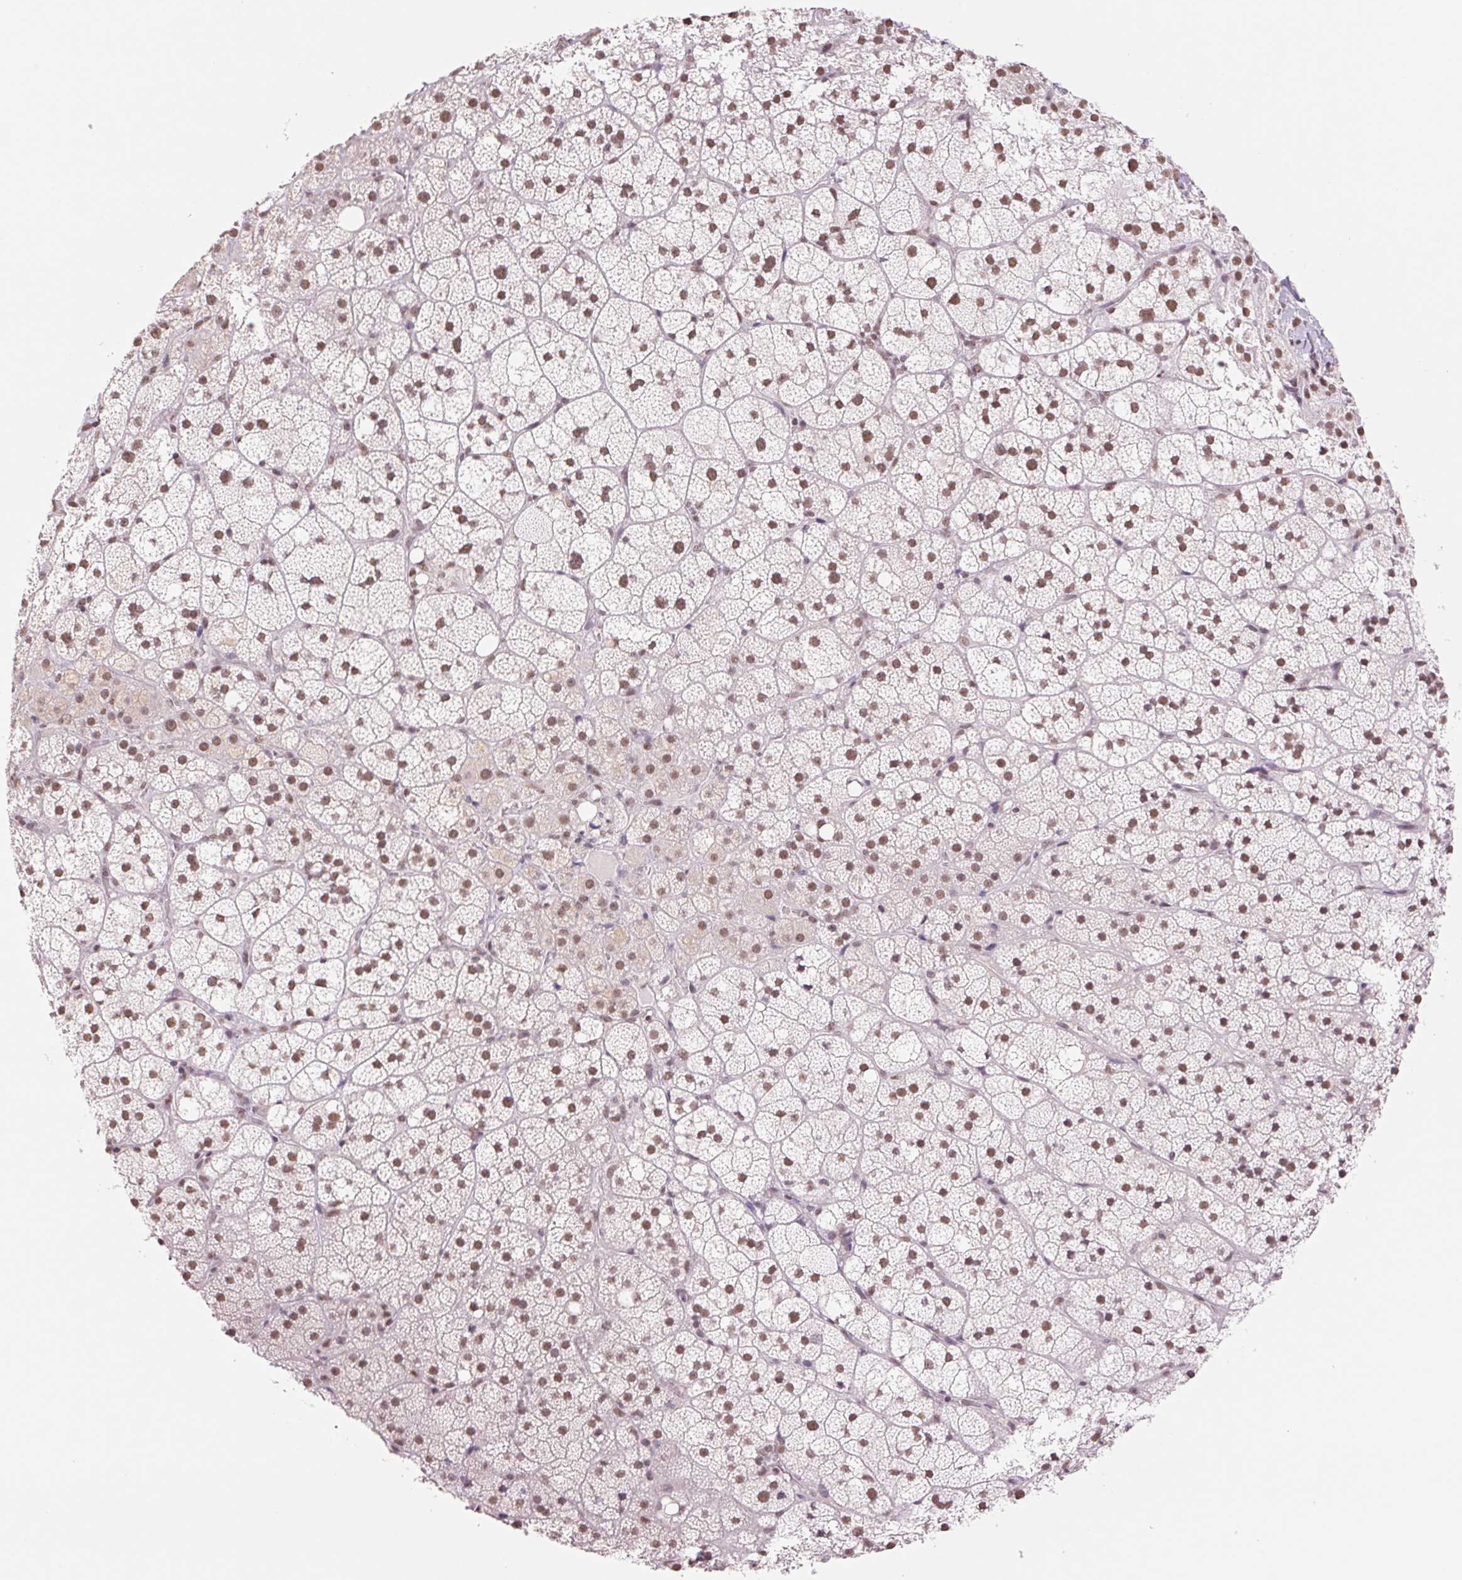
{"staining": {"intensity": "moderate", "quantity": ">75%", "location": "nuclear"}, "tissue": "adrenal gland", "cell_type": "Glandular cells", "image_type": "normal", "snomed": [{"axis": "morphology", "description": "Normal tissue, NOS"}, {"axis": "topography", "description": "Adrenal gland"}], "caption": "Moderate nuclear expression for a protein is present in approximately >75% of glandular cells of unremarkable adrenal gland using immunohistochemistry (IHC).", "gene": "RPRD1B", "patient": {"sex": "male", "age": 53}}